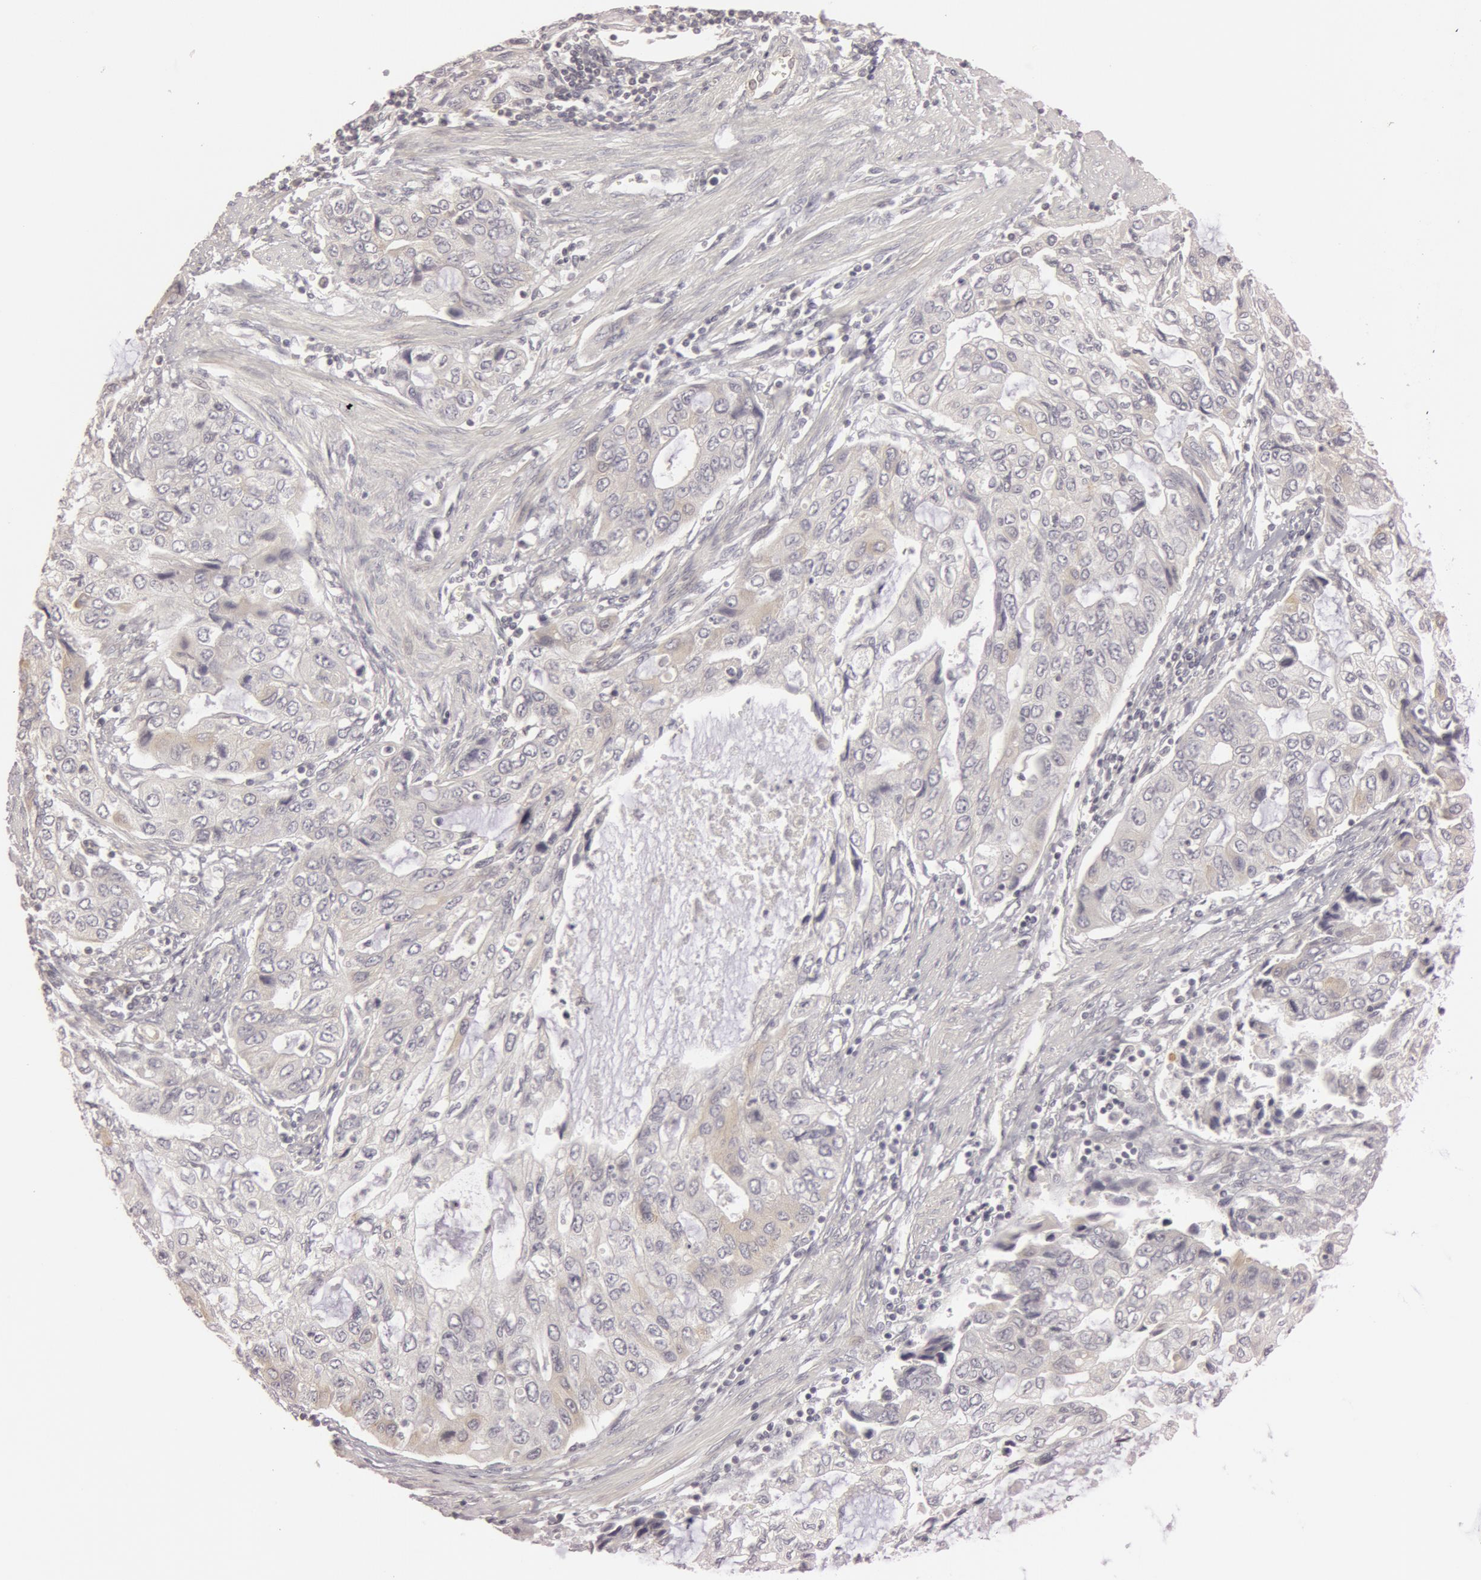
{"staining": {"intensity": "weak", "quantity": "<25%", "location": "none"}, "tissue": "stomach cancer", "cell_type": "Tumor cells", "image_type": "cancer", "snomed": [{"axis": "morphology", "description": "Adenocarcinoma, NOS"}, {"axis": "topography", "description": "Stomach, upper"}], "caption": "The micrograph shows no significant positivity in tumor cells of adenocarcinoma (stomach). (DAB (3,3'-diaminobenzidine) immunohistochemistry, high magnification).", "gene": "RALGAPA1", "patient": {"sex": "female", "age": 52}}